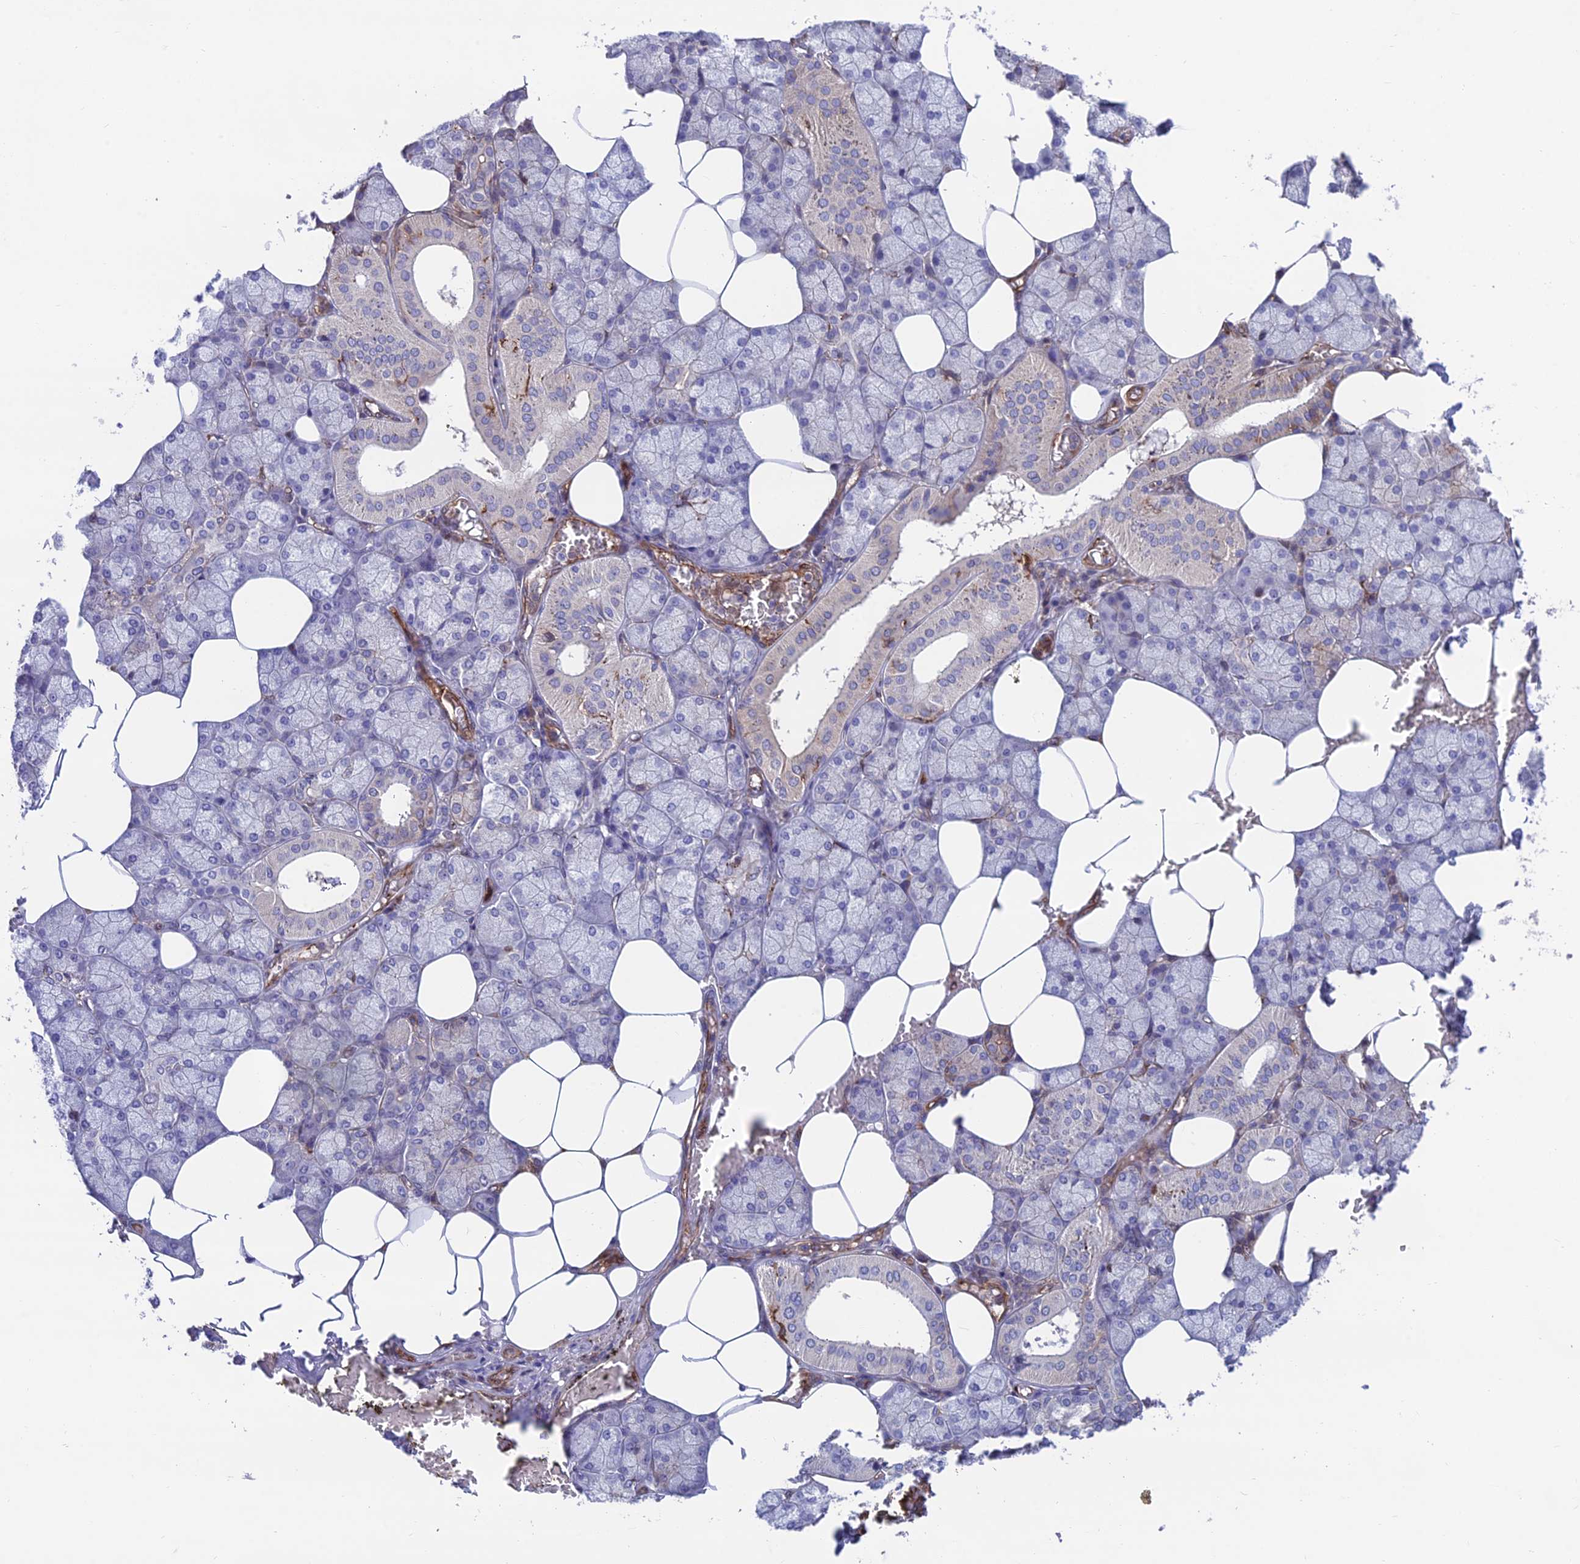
{"staining": {"intensity": "negative", "quantity": "none", "location": "none"}, "tissue": "salivary gland", "cell_type": "Glandular cells", "image_type": "normal", "snomed": [{"axis": "morphology", "description": "Normal tissue, NOS"}, {"axis": "topography", "description": "Salivary gland"}], "caption": "The photomicrograph exhibits no staining of glandular cells in normal salivary gland.", "gene": "RTN4RL1", "patient": {"sex": "male", "age": 62}}